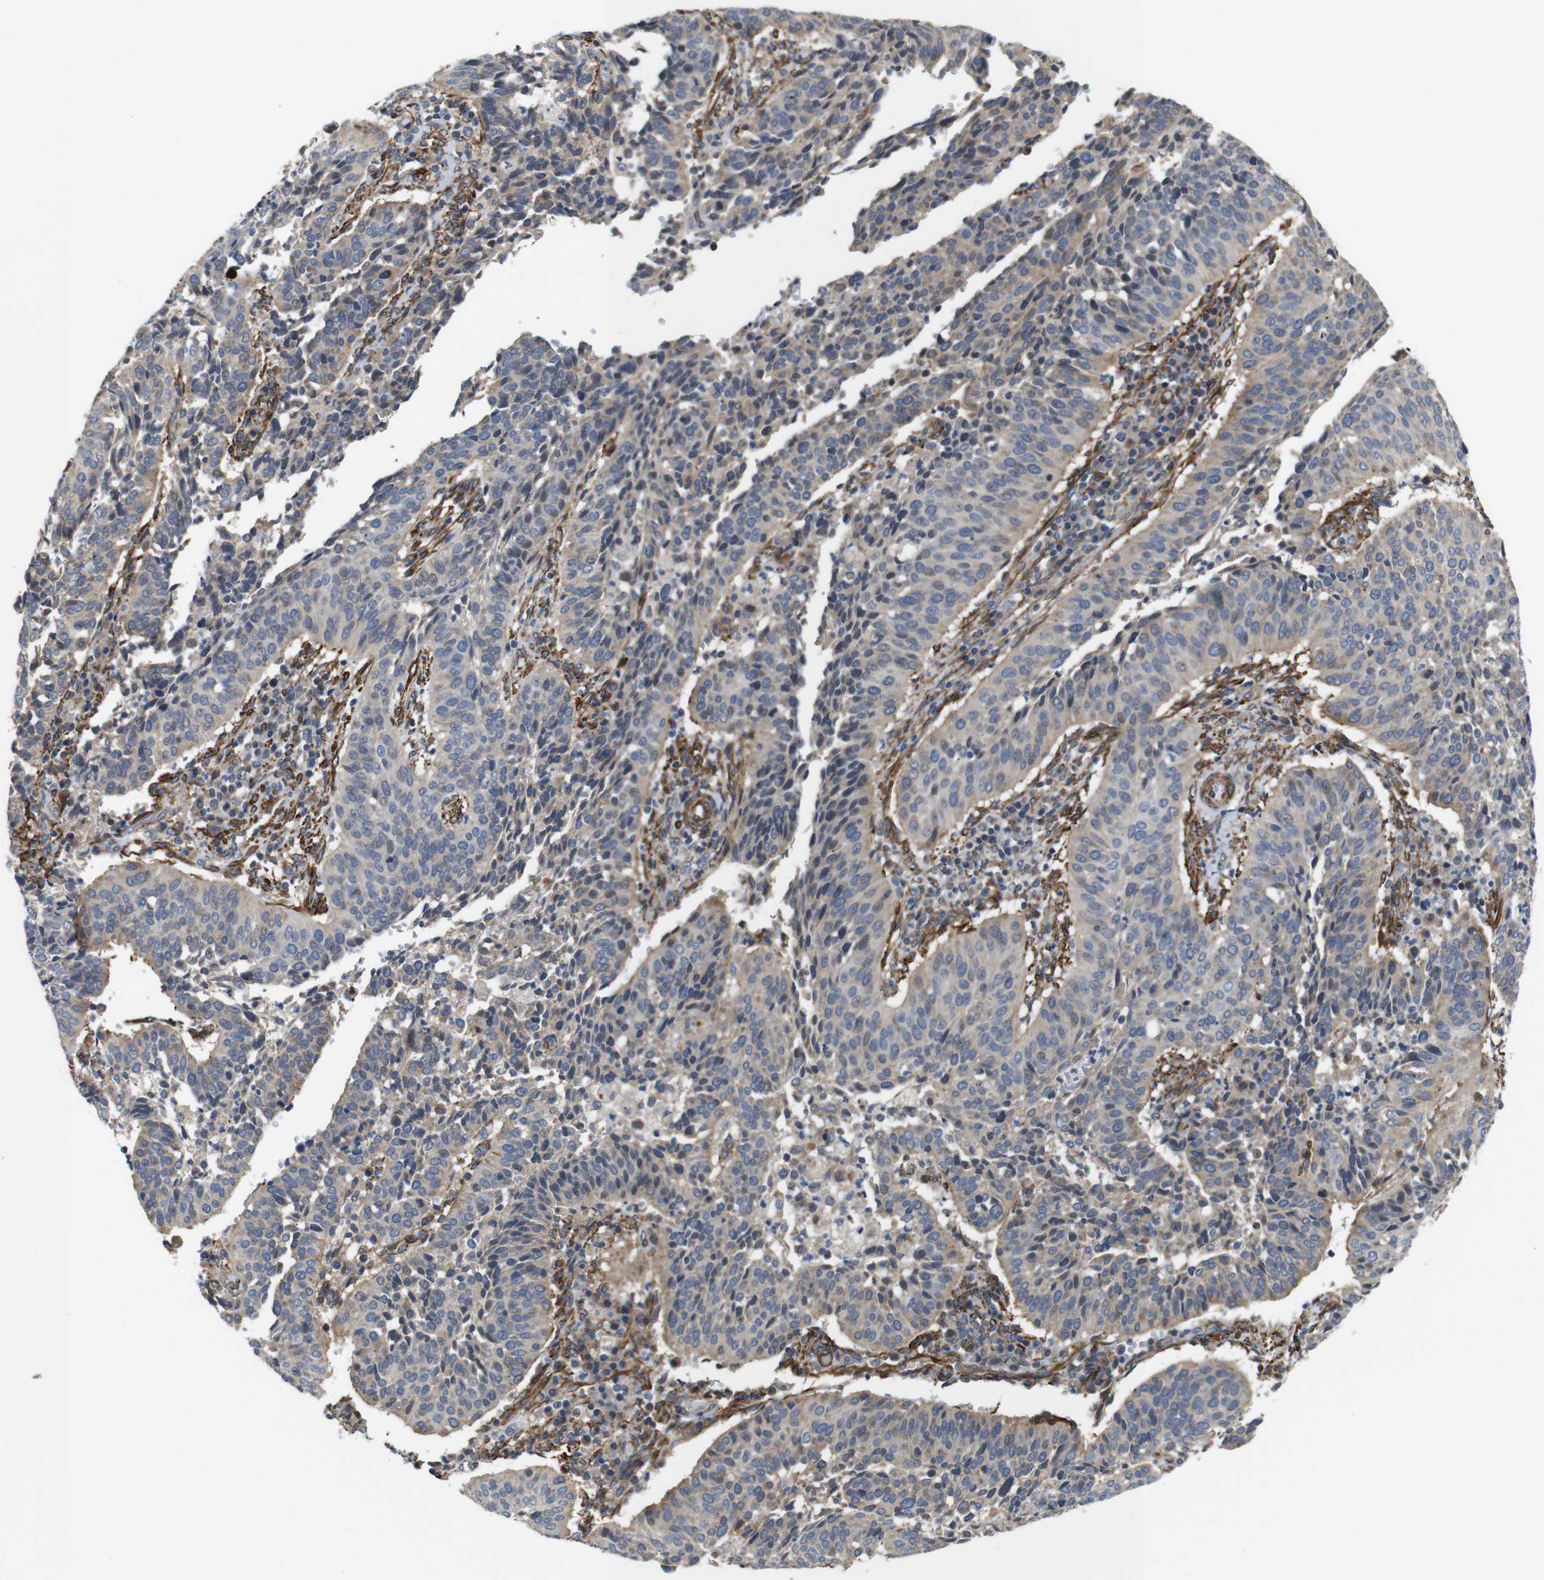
{"staining": {"intensity": "weak", "quantity": ">75%", "location": "cytoplasmic/membranous"}, "tissue": "cervical cancer", "cell_type": "Tumor cells", "image_type": "cancer", "snomed": [{"axis": "morphology", "description": "Normal tissue, NOS"}, {"axis": "morphology", "description": "Squamous cell carcinoma, NOS"}, {"axis": "topography", "description": "Cervix"}], "caption": "Tumor cells exhibit weak cytoplasmic/membranous positivity in approximately >75% of cells in squamous cell carcinoma (cervical). The staining was performed using DAB, with brown indicating positive protein expression. Nuclei are stained blue with hematoxylin.", "gene": "GGT7", "patient": {"sex": "female", "age": 39}}